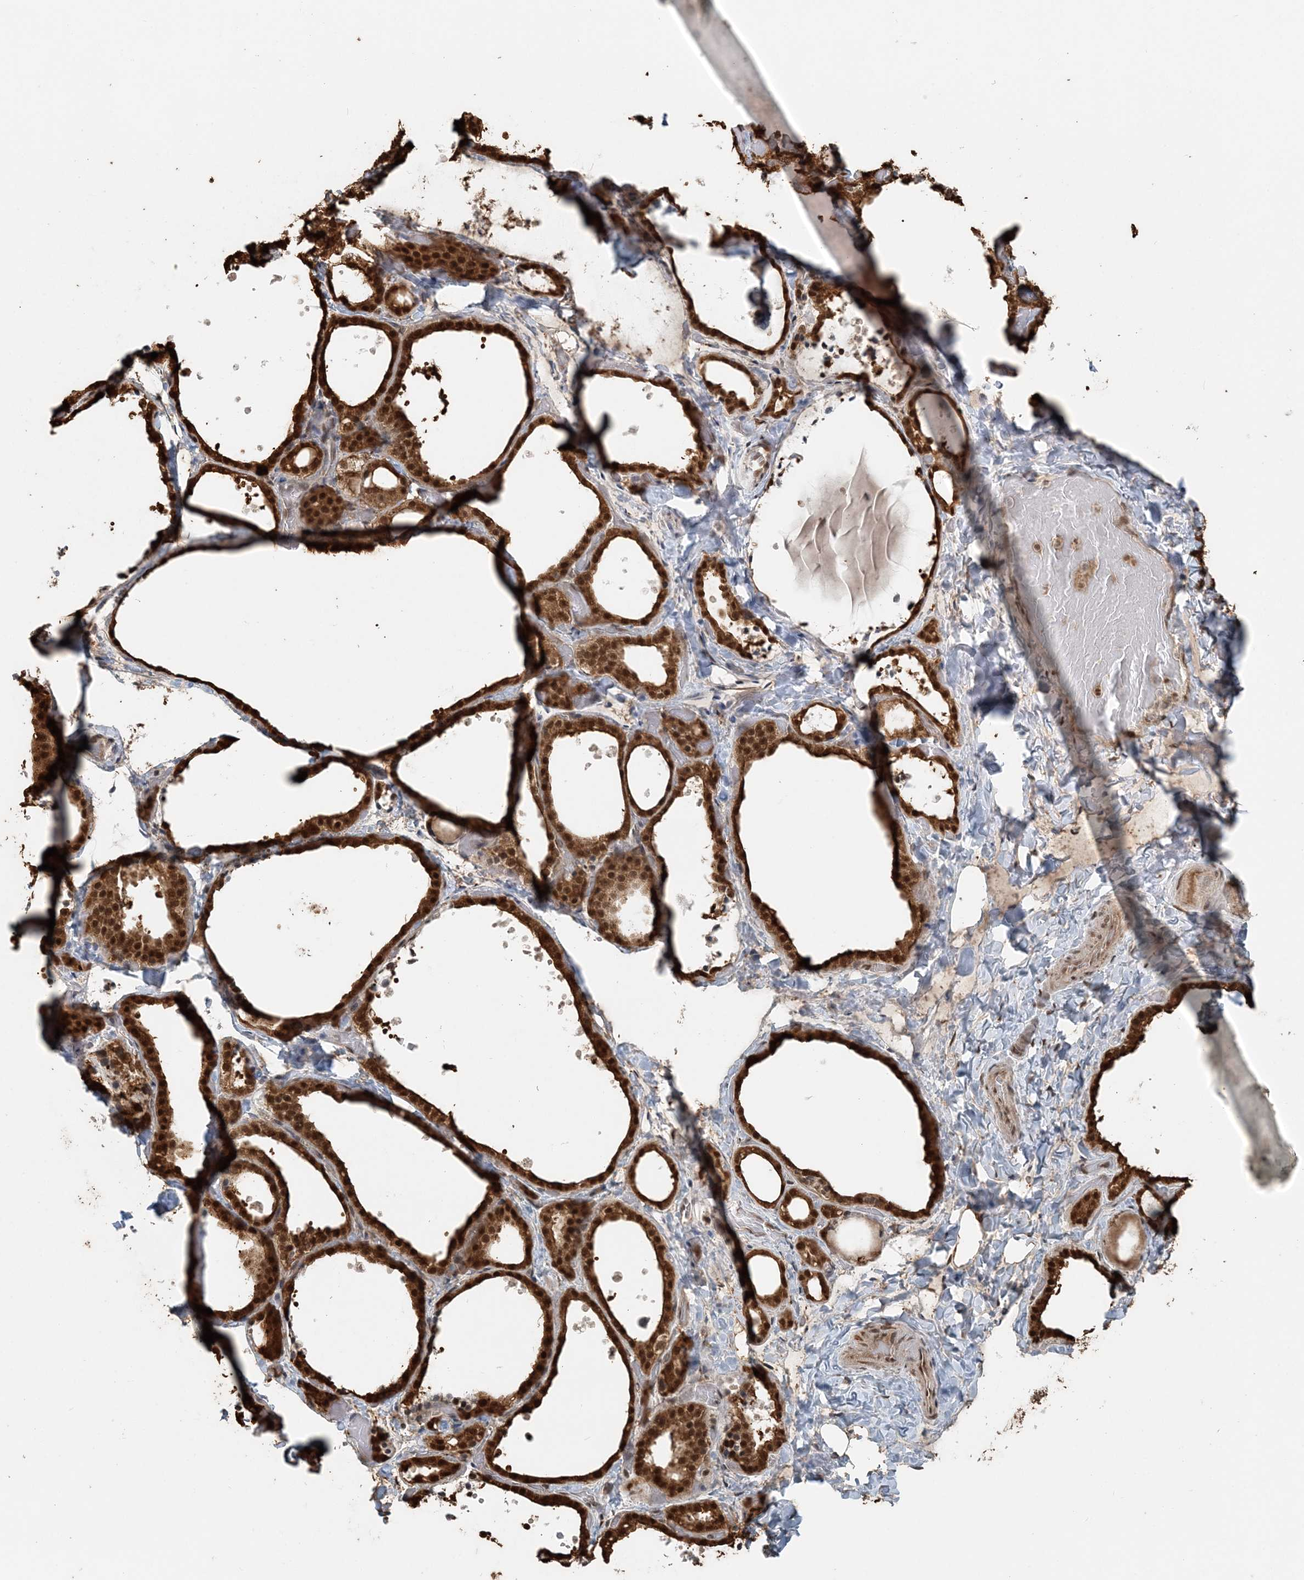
{"staining": {"intensity": "strong", "quantity": ">75%", "location": "cytoplasmic/membranous,nuclear"}, "tissue": "thyroid gland", "cell_type": "Glandular cells", "image_type": "normal", "snomed": [{"axis": "morphology", "description": "Normal tissue, NOS"}, {"axis": "topography", "description": "Thyroid gland"}], "caption": "Strong cytoplasmic/membranous,nuclear protein expression is seen in about >75% of glandular cells in thyroid gland. (DAB (3,3'-diaminobenzidine) IHC with brightfield microscopy, high magnification).", "gene": "ARHGAP35", "patient": {"sex": "female", "age": 44}}